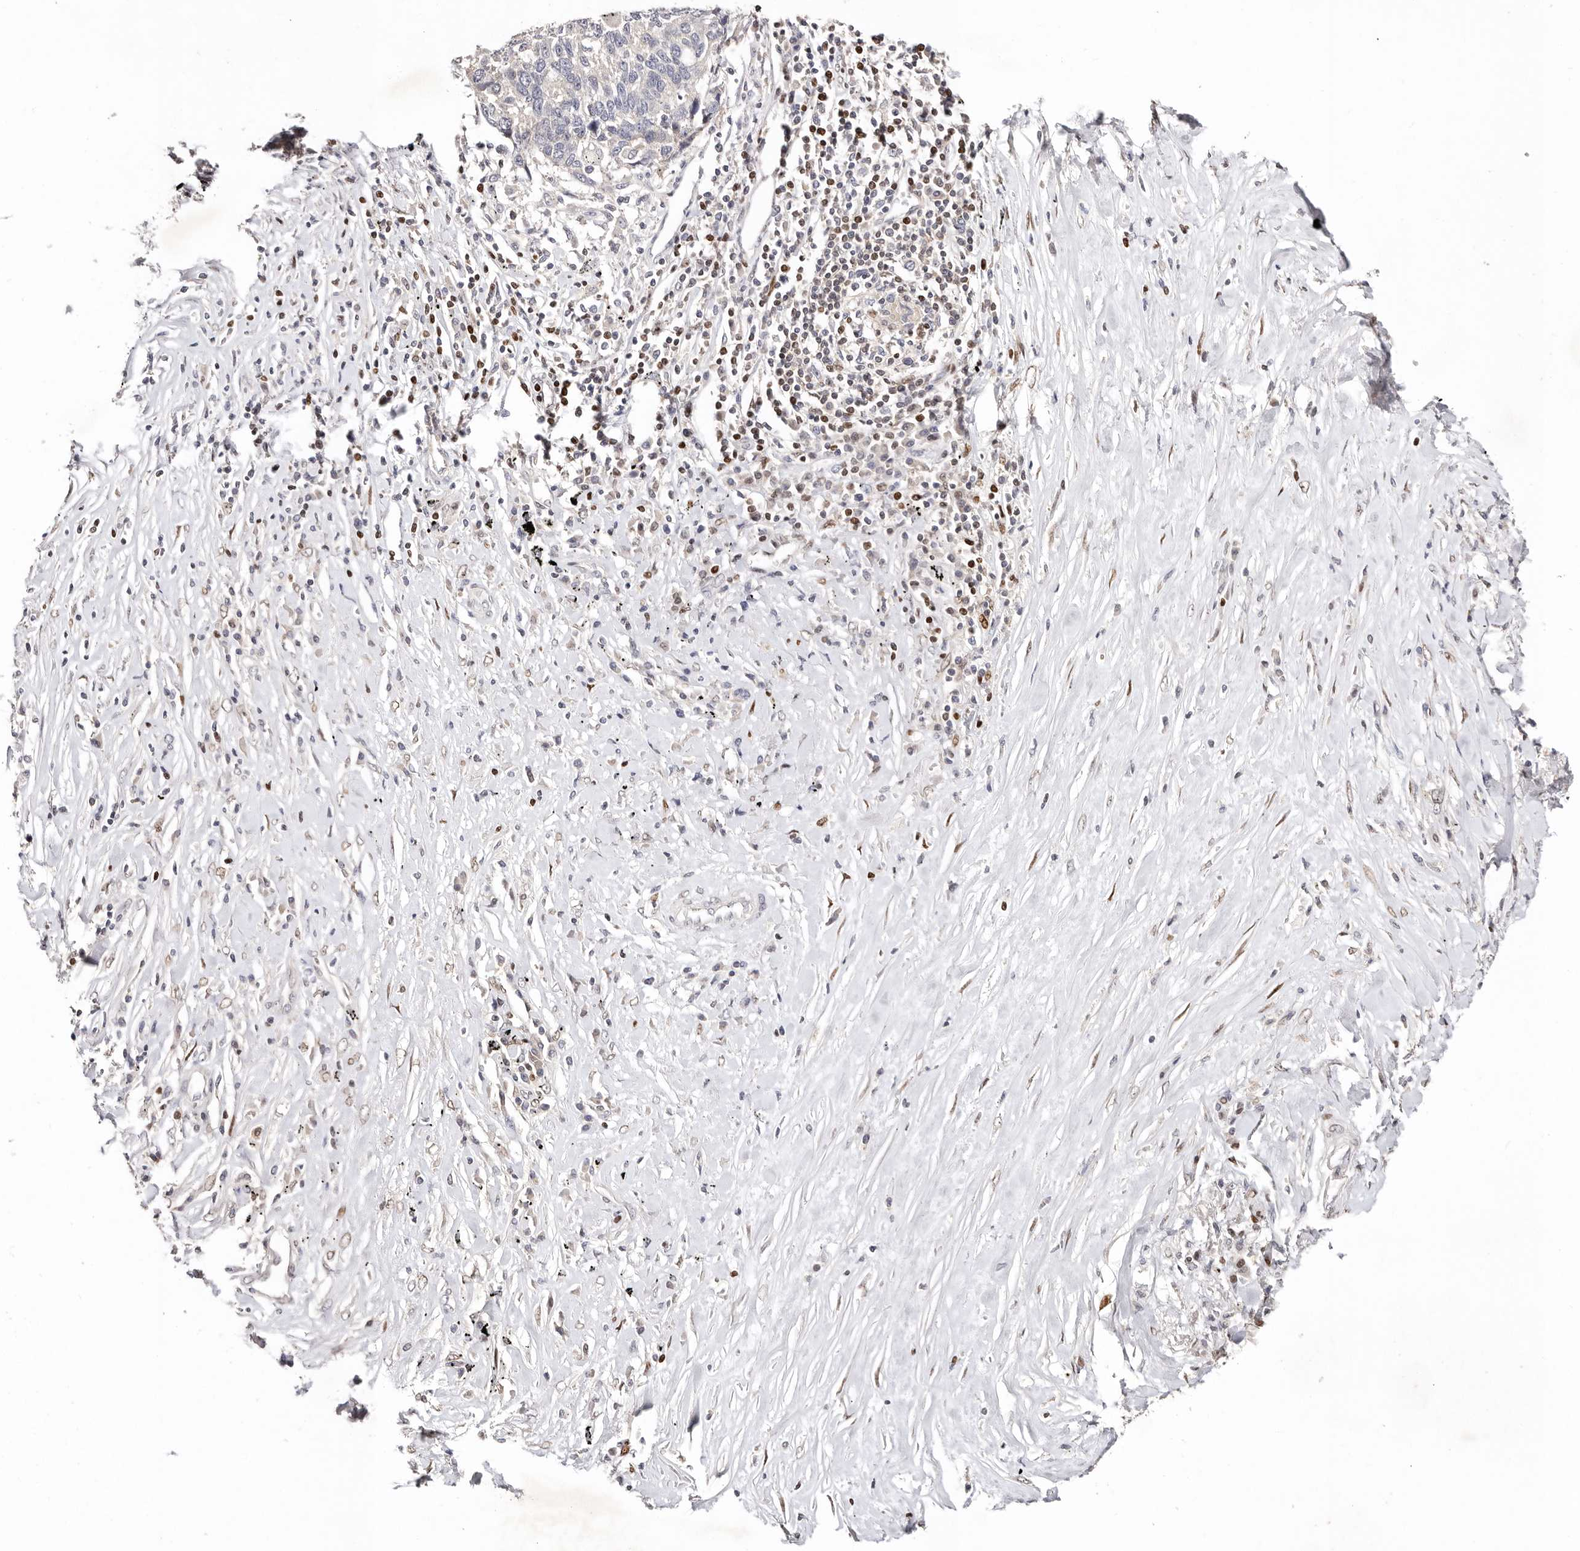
{"staining": {"intensity": "negative", "quantity": "none", "location": "none"}, "tissue": "lung cancer", "cell_type": "Tumor cells", "image_type": "cancer", "snomed": [{"axis": "morphology", "description": "Squamous cell carcinoma, NOS"}, {"axis": "topography", "description": "Lung"}], "caption": "A histopathology image of human lung cancer (squamous cell carcinoma) is negative for staining in tumor cells.", "gene": "IQGAP3", "patient": {"sex": "male", "age": 66}}